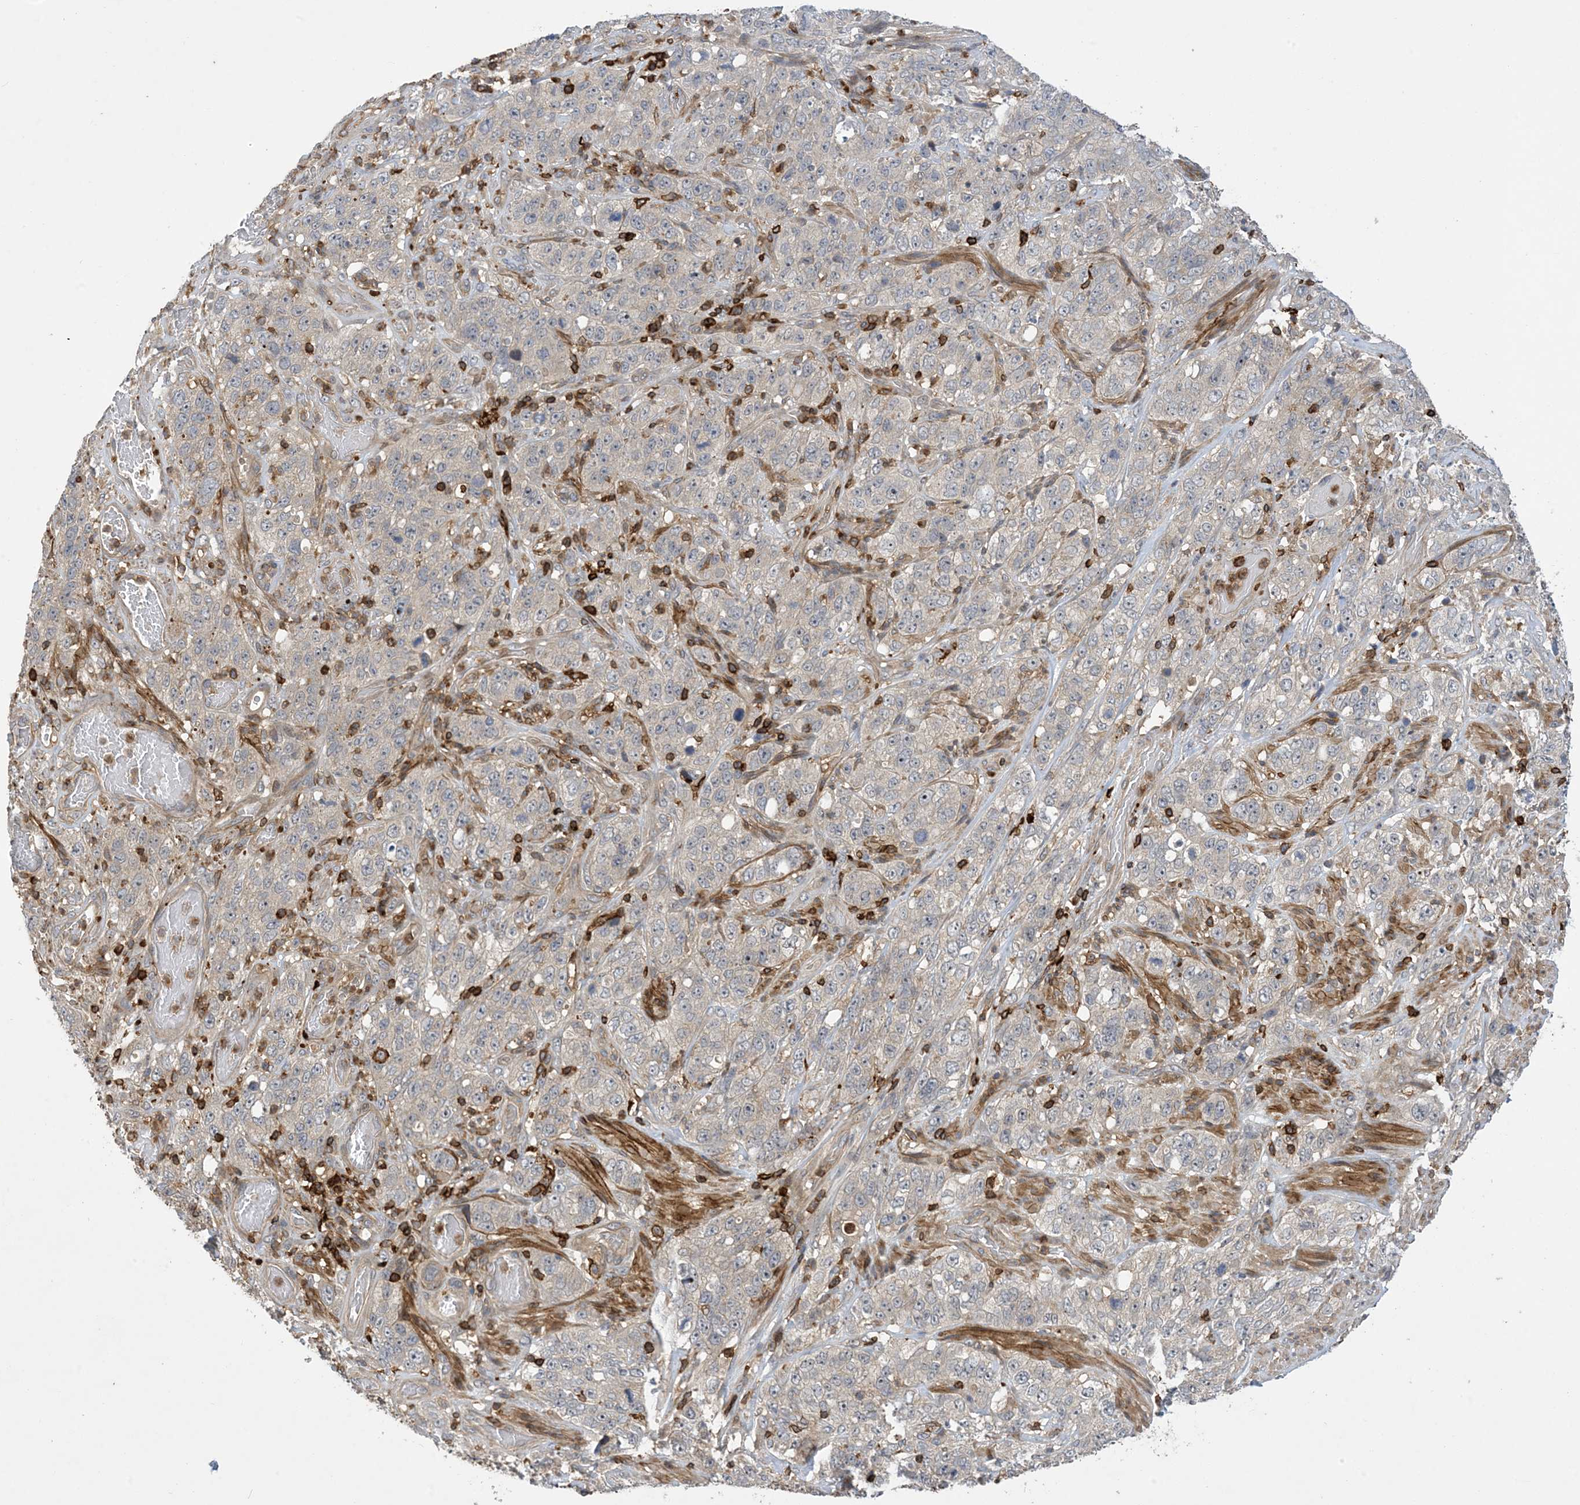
{"staining": {"intensity": "negative", "quantity": "none", "location": "none"}, "tissue": "stomach cancer", "cell_type": "Tumor cells", "image_type": "cancer", "snomed": [{"axis": "morphology", "description": "Adenocarcinoma, NOS"}, {"axis": "topography", "description": "Stomach"}], "caption": "Adenocarcinoma (stomach) stained for a protein using immunohistochemistry shows no positivity tumor cells.", "gene": "AK9", "patient": {"sex": "male", "age": 48}}